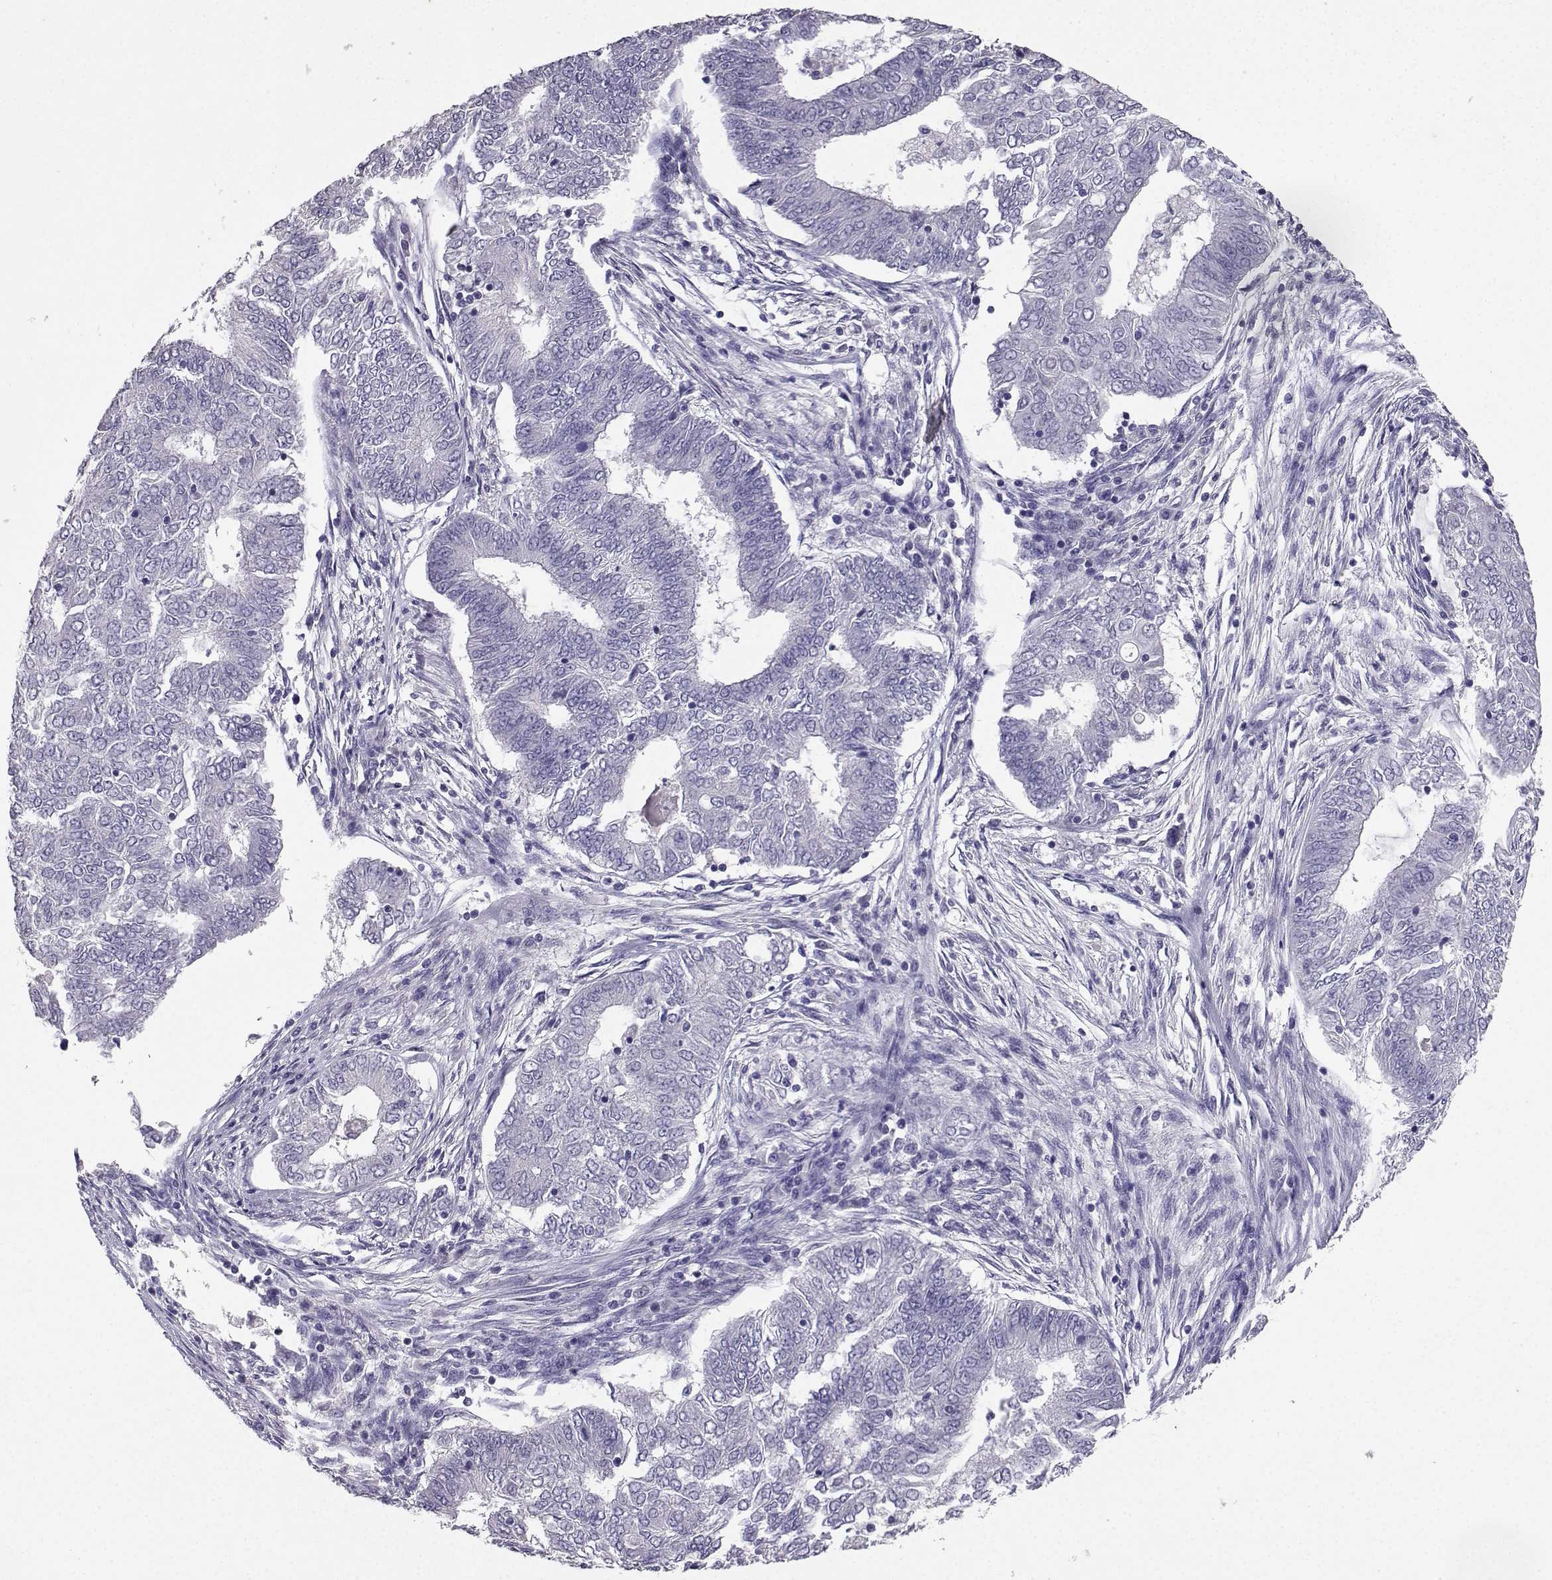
{"staining": {"intensity": "negative", "quantity": "none", "location": "none"}, "tissue": "endometrial cancer", "cell_type": "Tumor cells", "image_type": "cancer", "snomed": [{"axis": "morphology", "description": "Adenocarcinoma, NOS"}, {"axis": "topography", "description": "Endometrium"}], "caption": "Protein analysis of endometrial adenocarcinoma demonstrates no significant expression in tumor cells.", "gene": "SPAG11B", "patient": {"sex": "female", "age": 62}}